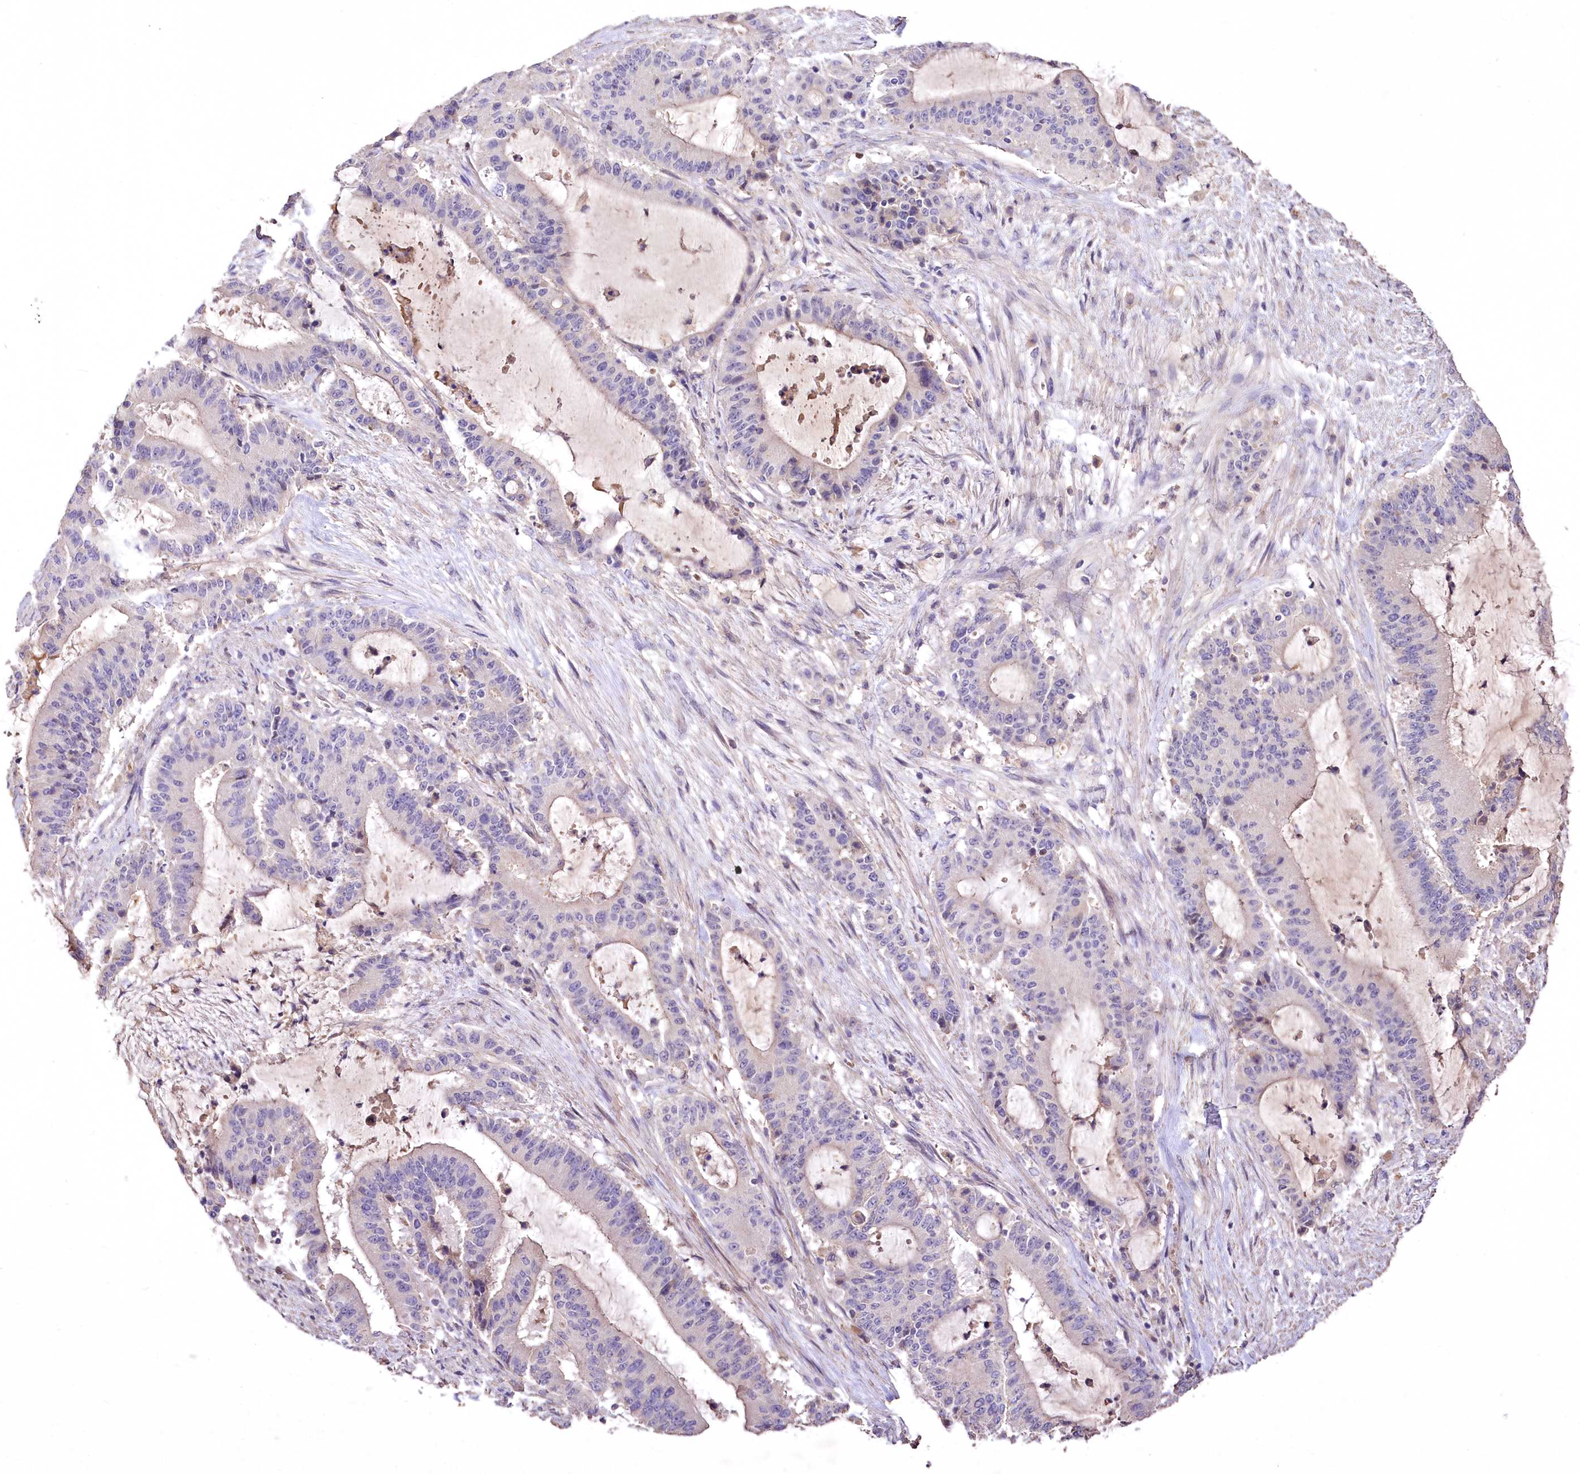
{"staining": {"intensity": "negative", "quantity": "none", "location": "none"}, "tissue": "liver cancer", "cell_type": "Tumor cells", "image_type": "cancer", "snomed": [{"axis": "morphology", "description": "Normal tissue, NOS"}, {"axis": "morphology", "description": "Cholangiocarcinoma"}, {"axis": "topography", "description": "Liver"}, {"axis": "topography", "description": "Peripheral nerve tissue"}], "caption": "This photomicrograph is of cholangiocarcinoma (liver) stained with immunohistochemistry (IHC) to label a protein in brown with the nuclei are counter-stained blue. There is no expression in tumor cells.", "gene": "PCYOX1L", "patient": {"sex": "female", "age": 73}}